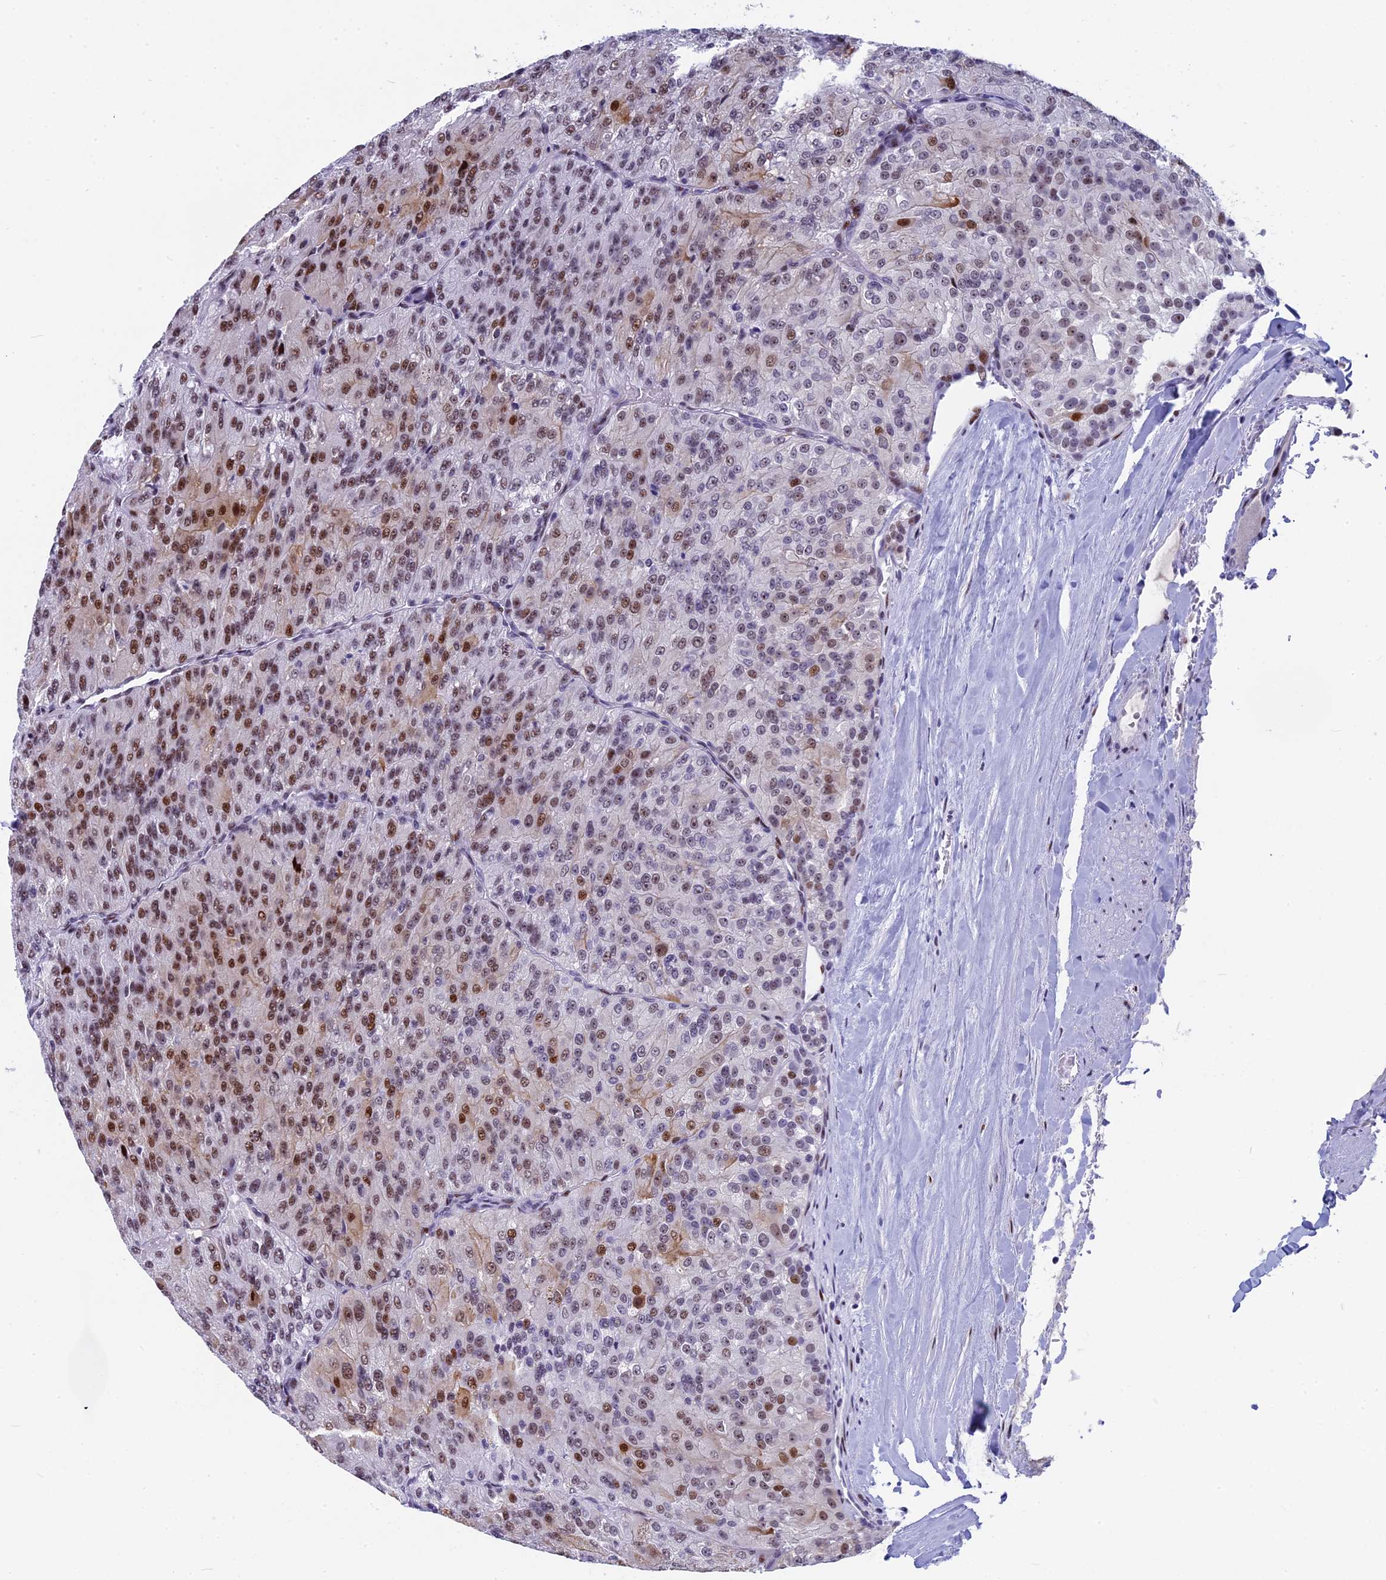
{"staining": {"intensity": "moderate", "quantity": "25%-75%", "location": "nuclear"}, "tissue": "renal cancer", "cell_type": "Tumor cells", "image_type": "cancer", "snomed": [{"axis": "morphology", "description": "Adenocarcinoma, NOS"}, {"axis": "topography", "description": "Kidney"}], "caption": "Protein staining of adenocarcinoma (renal) tissue demonstrates moderate nuclear expression in approximately 25%-75% of tumor cells.", "gene": "NSA2", "patient": {"sex": "female", "age": 63}}